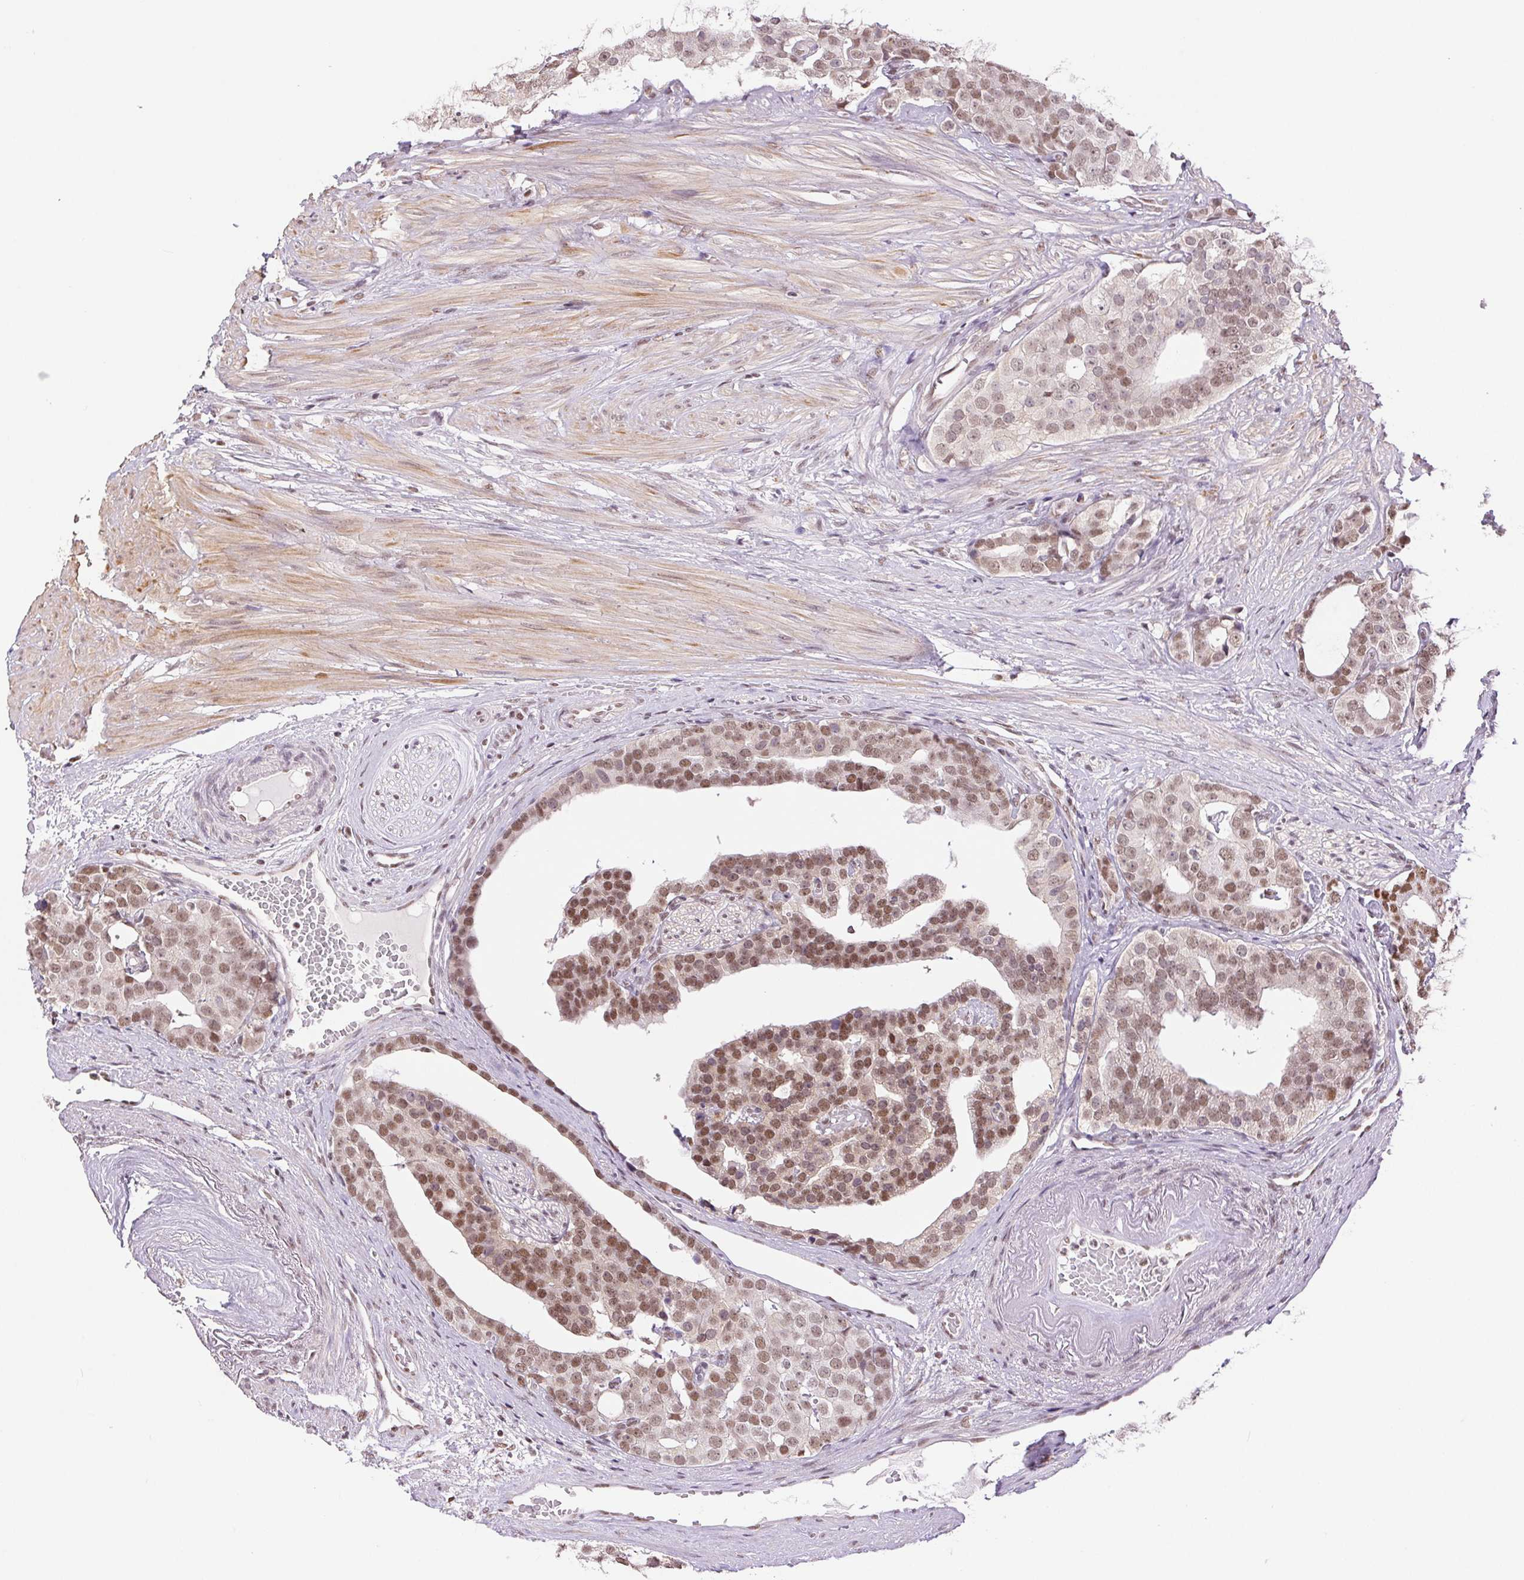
{"staining": {"intensity": "moderate", "quantity": ">75%", "location": "nuclear"}, "tissue": "prostate cancer", "cell_type": "Tumor cells", "image_type": "cancer", "snomed": [{"axis": "morphology", "description": "Adenocarcinoma, High grade"}, {"axis": "topography", "description": "Prostate"}], "caption": "Immunohistochemistry image of neoplastic tissue: human prostate adenocarcinoma (high-grade) stained using immunohistochemistry (IHC) reveals medium levels of moderate protein expression localized specifically in the nuclear of tumor cells, appearing as a nuclear brown color.", "gene": "RPRD1B", "patient": {"sex": "male", "age": 71}}